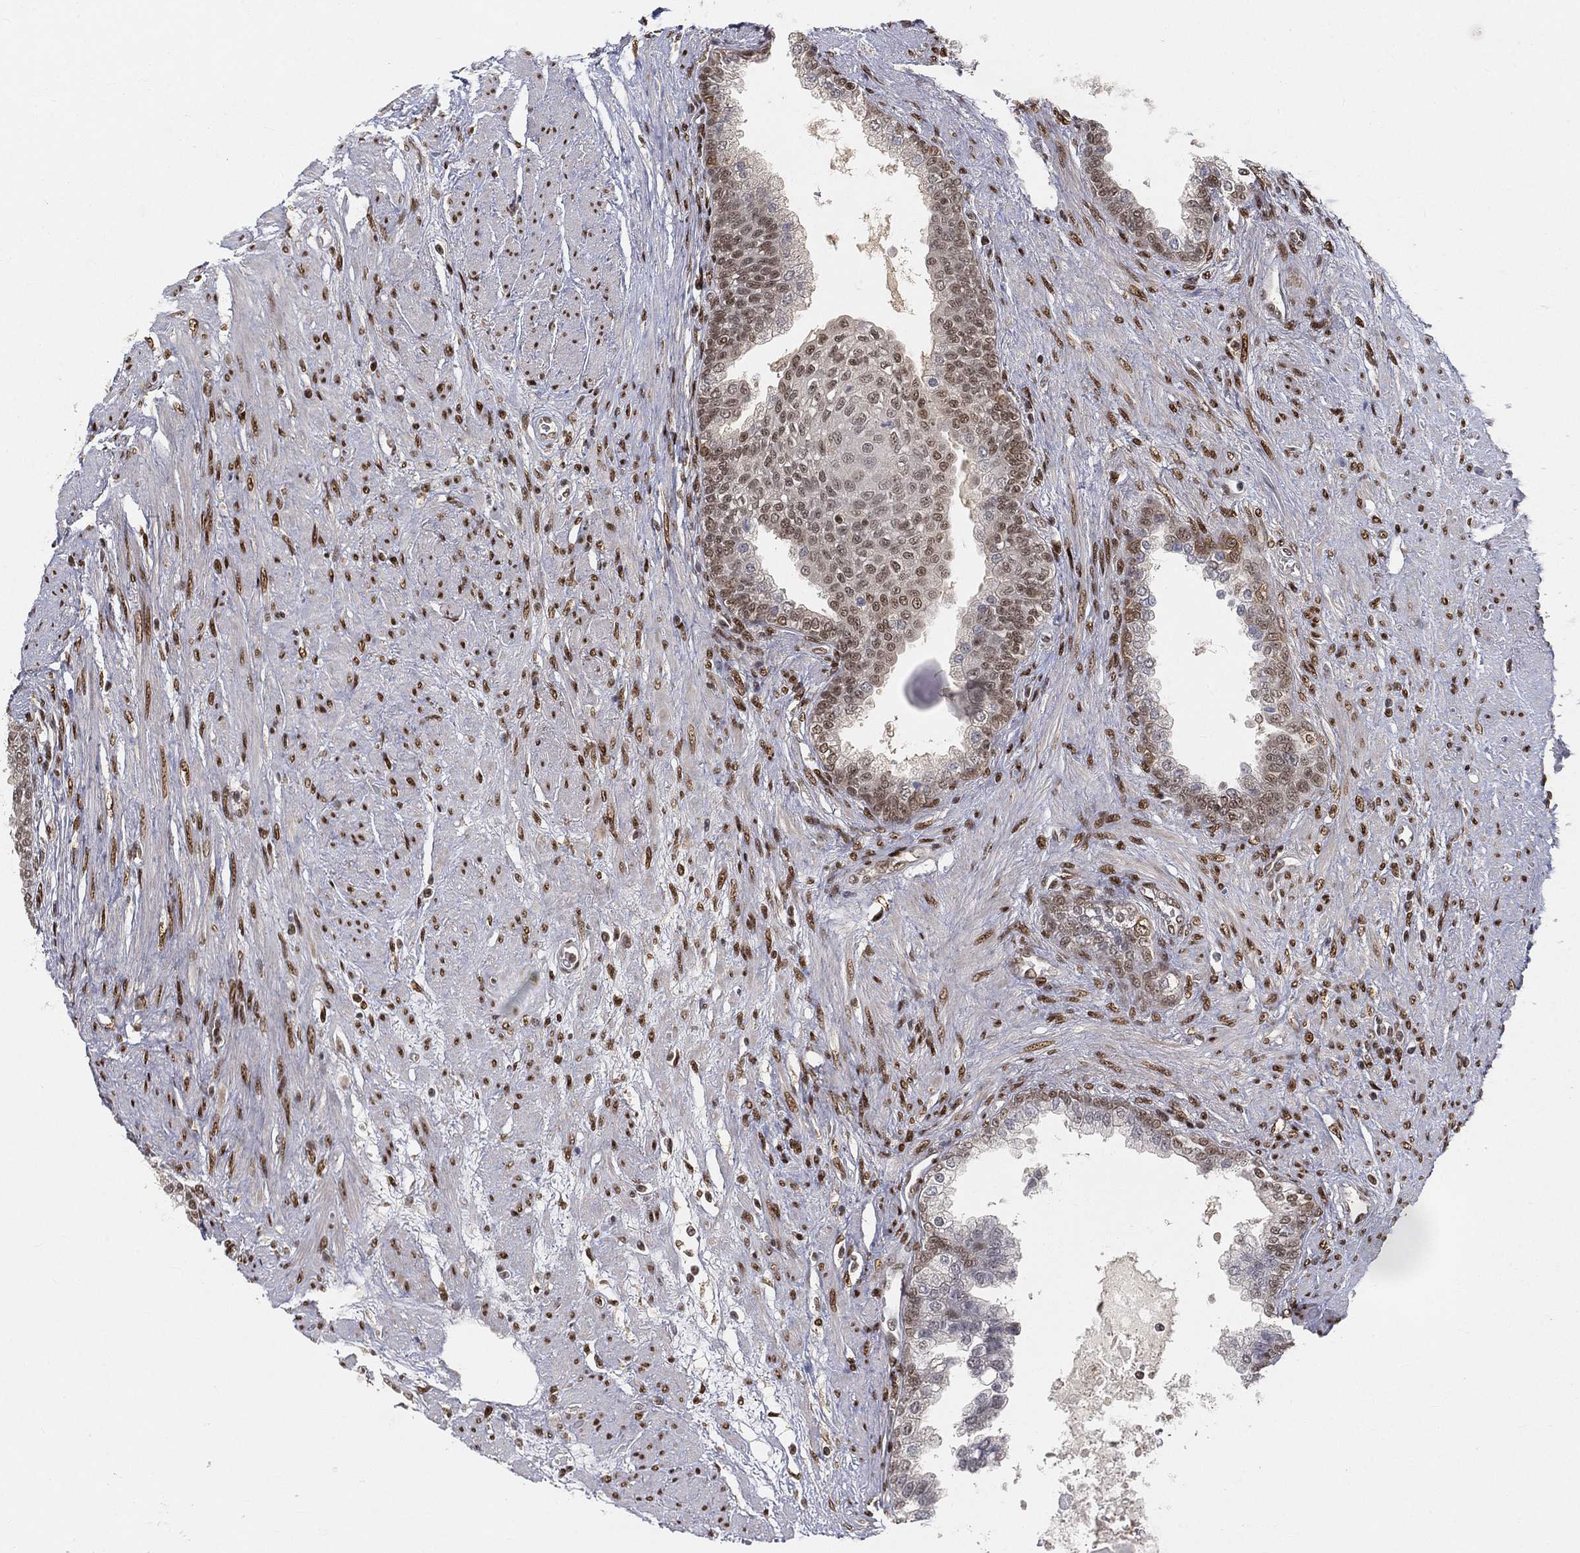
{"staining": {"intensity": "weak", "quantity": "<25%", "location": "nuclear"}, "tissue": "prostate cancer", "cell_type": "Tumor cells", "image_type": "cancer", "snomed": [{"axis": "morphology", "description": "Adenocarcinoma, NOS"}, {"axis": "topography", "description": "Prostate and seminal vesicle, NOS"}, {"axis": "topography", "description": "Prostate"}], "caption": "This is an immunohistochemistry image of prostate adenocarcinoma. There is no positivity in tumor cells.", "gene": "CRTC3", "patient": {"sex": "male", "age": 62}}